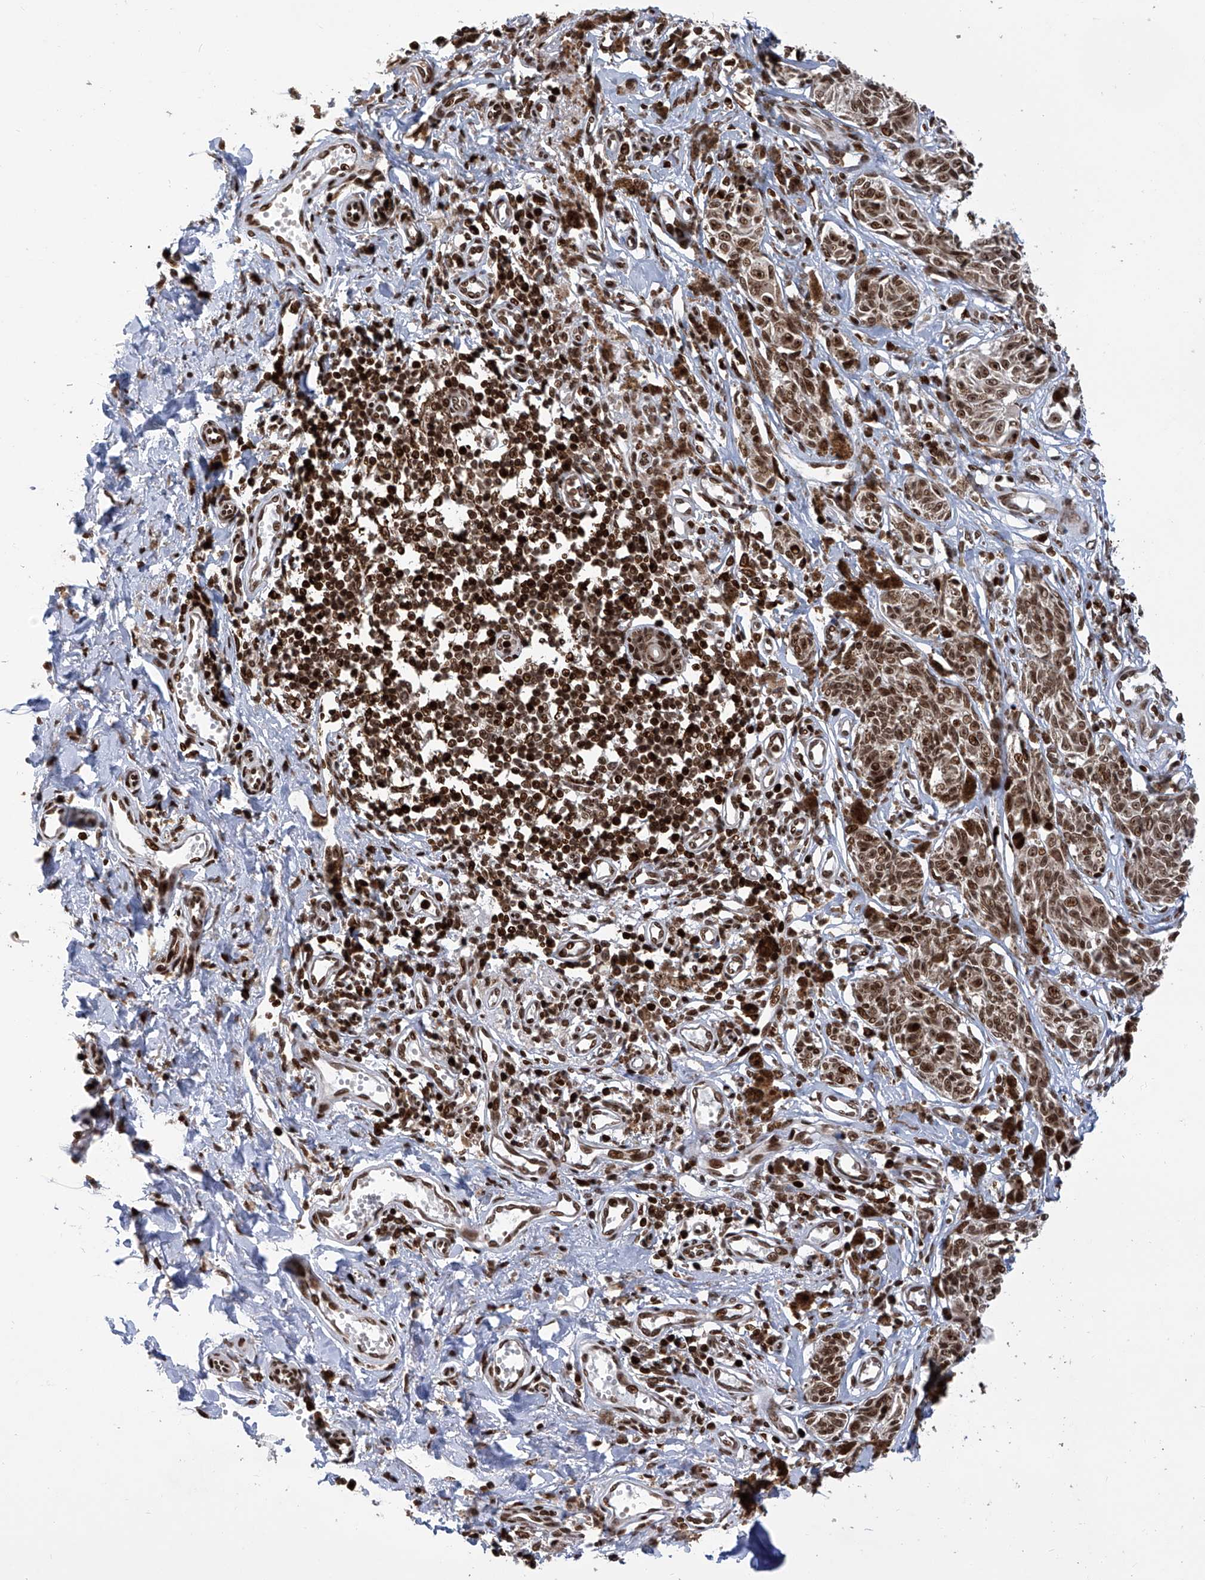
{"staining": {"intensity": "moderate", "quantity": ">75%", "location": "nuclear"}, "tissue": "melanoma", "cell_type": "Tumor cells", "image_type": "cancer", "snomed": [{"axis": "morphology", "description": "Malignant melanoma, NOS"}, {"axis": "topography", "description": "Skin"}], "caption": "Brown immunohistochemical staining in human malignant melanoma shows moderate nuclear positivity in approximately >75% of tumor cells.", "gene": "PAK1IP1", "patient": {"sex": "male", "age": 53}}